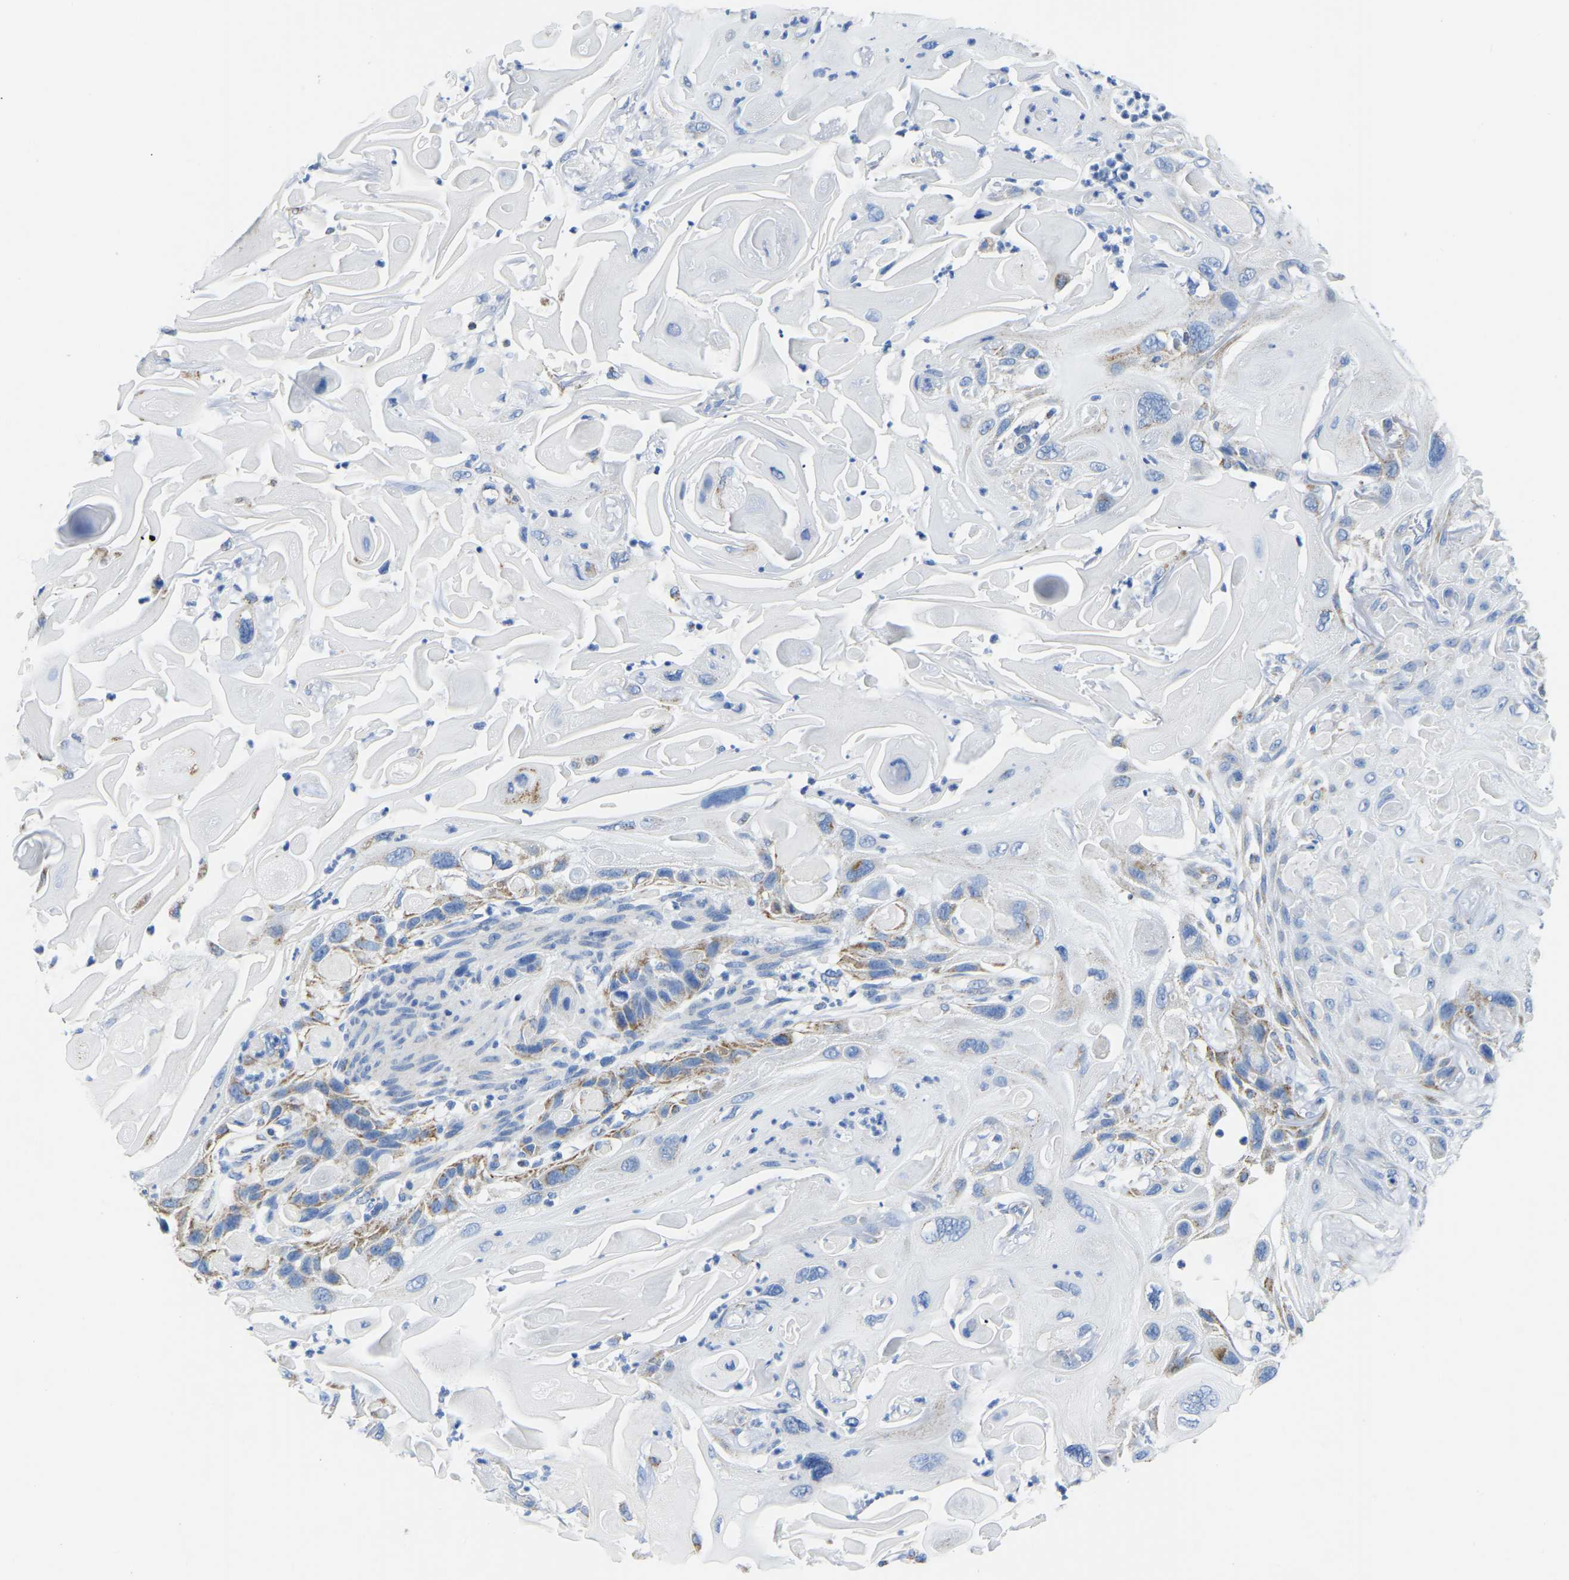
{"staining": {"intensity": "moderate", "quantity": "<25%", "location": "cytoplasmic/membranous"}, "tissue": "skin cancer", "cell_type": "Tumor cells", "image_type": "cancer", "snomed": [{"axis": "morphology", "description": "Squamous cell carcinoma, NOS"}, {"axis": "topography", "description": "Skin"}], "caption": "This micrograph reveals immunohistochemistry (IHC) staining of skin squamous cell carcinoma, with low moderate cytoplasmic/membranous staining in approximately <25% of tumor cells.", "gene": "ETFA", "patient": {"sex": "female", "age": 77}}